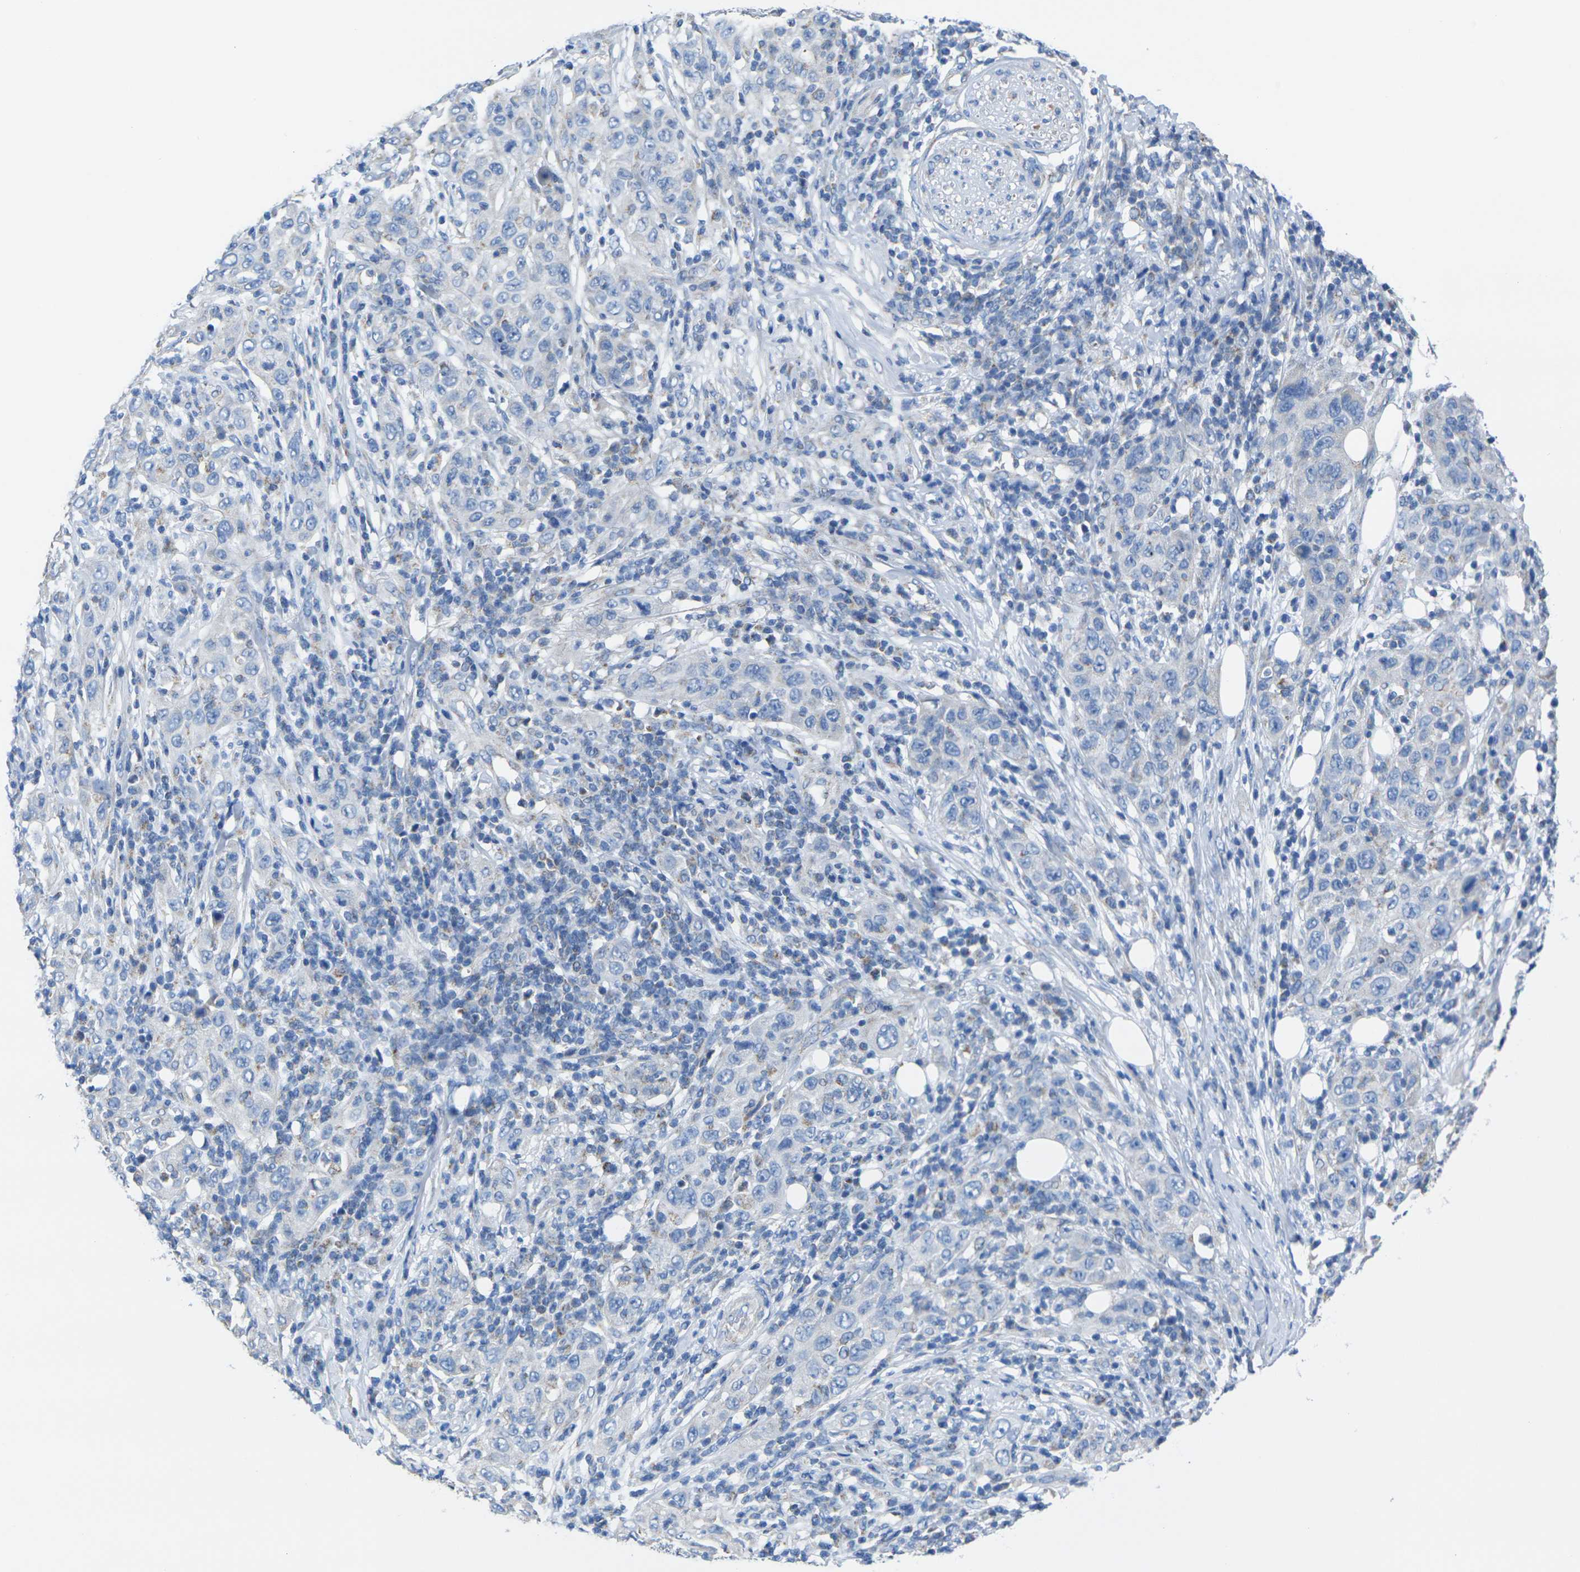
{"staining": {"intensity": "negative", "quantity": "none", "location": "none"}, "tissue": "skin cancer", "cell_type": "Tumor cells", "image_type": "cancer", "snomed": [{"axis": "morphology", "description": "Squamous cell carcinoma, NOS"}, {"axis": "topography", "description": "Skin"}], "caption": "Skin squamous cell carcinoma stained for a protein using immunohistochemistry (IHC) demonstrates no positivity tumor cells.", "gene": "TMEM204", "patient": {"sex": "female", "age": 88}}